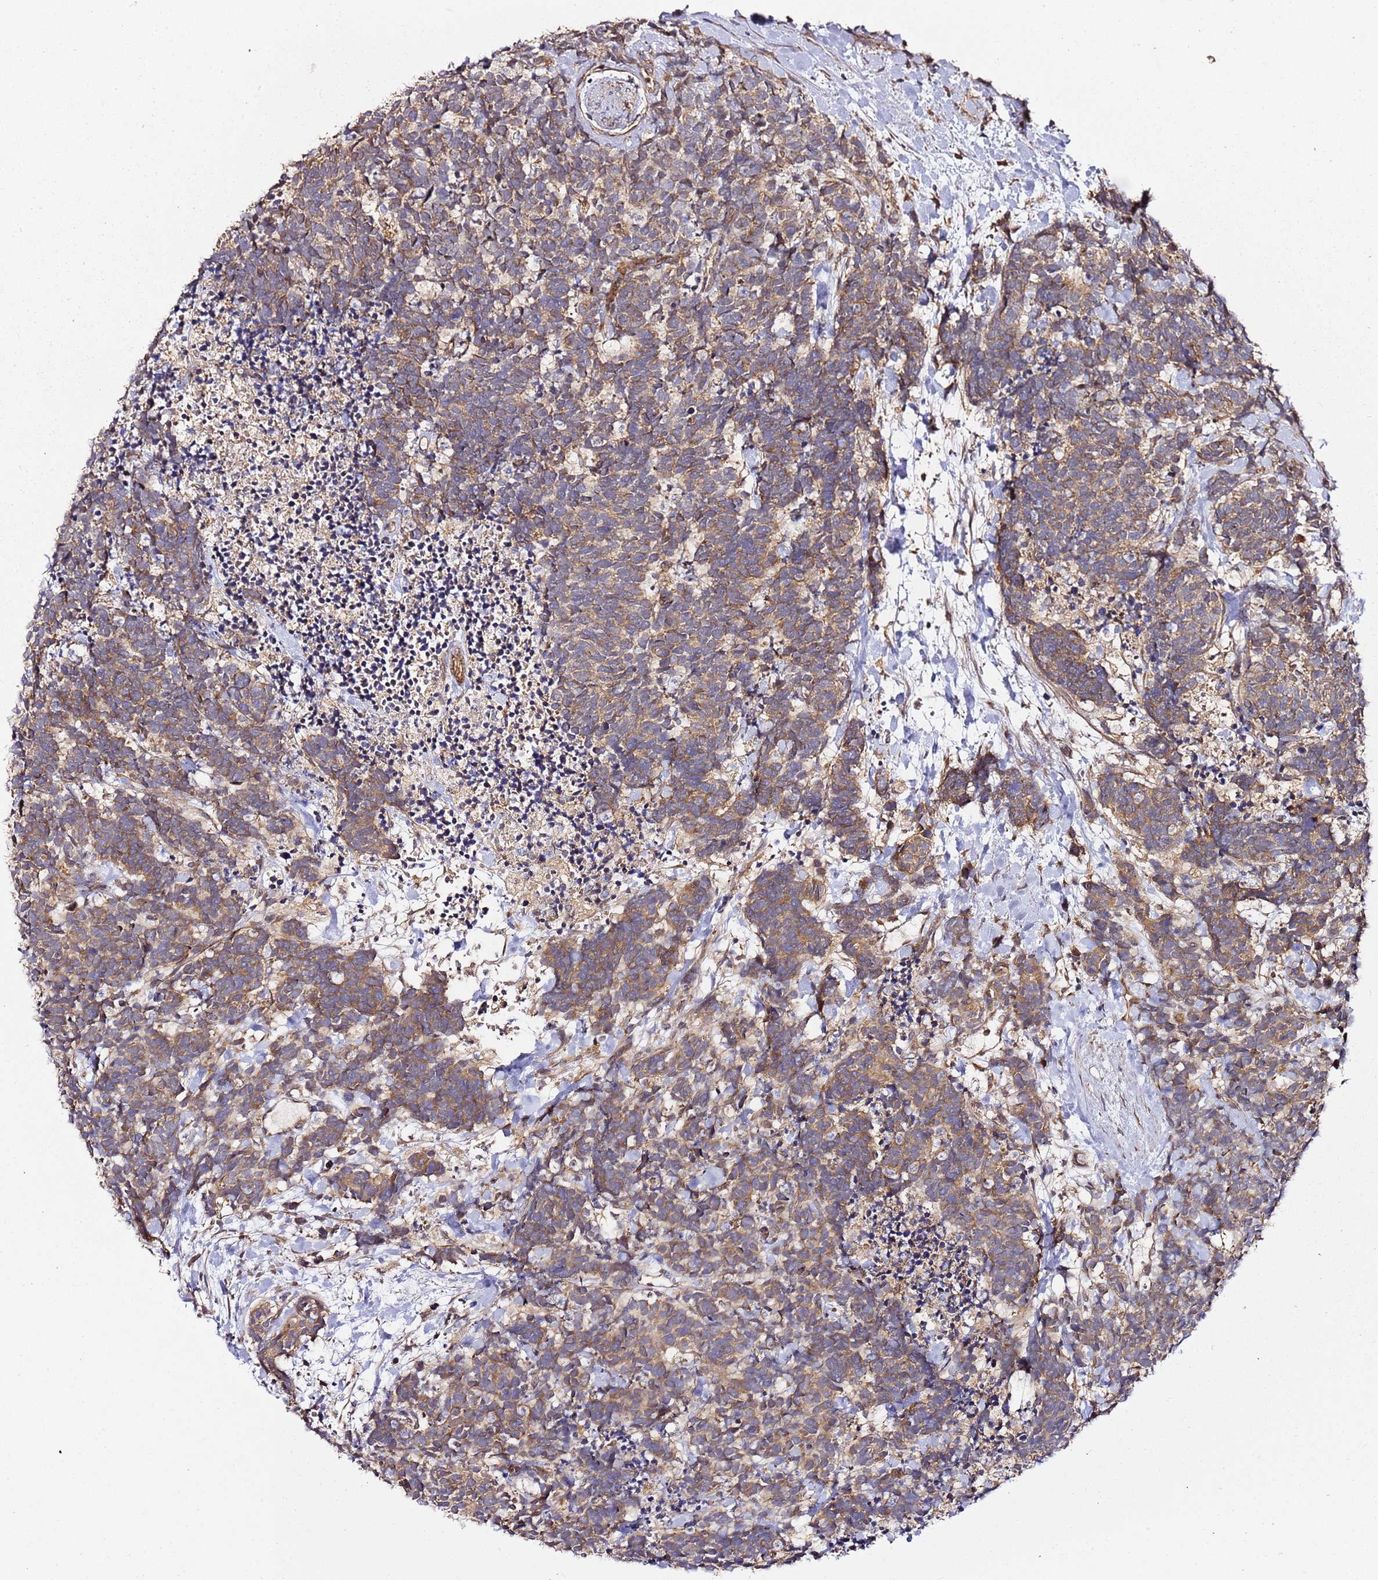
{"staining": {"intensity": "moderate", "quantity": ">75%", "location": "cytoplasmic/membranous"}, "tissue": "carcinoid", "cell_type": "Tumor cells", "image_type": "cancer", "snomed": [{"axis": "morphology", "description": "Carcinoma, NOS"}, {"axis": "morphology", "description": "Carcinoid, malignant, NOS"}, {"axis": "topography", "description": "Prostate"}], "caption": "This is a histology image of IHC staining of carcinoid, which shows moderate positivity in the cytoplasmic/membranous of tumor cells.", "gene": "TM2D2", "patient": {"sex": "male", "age": 57}}